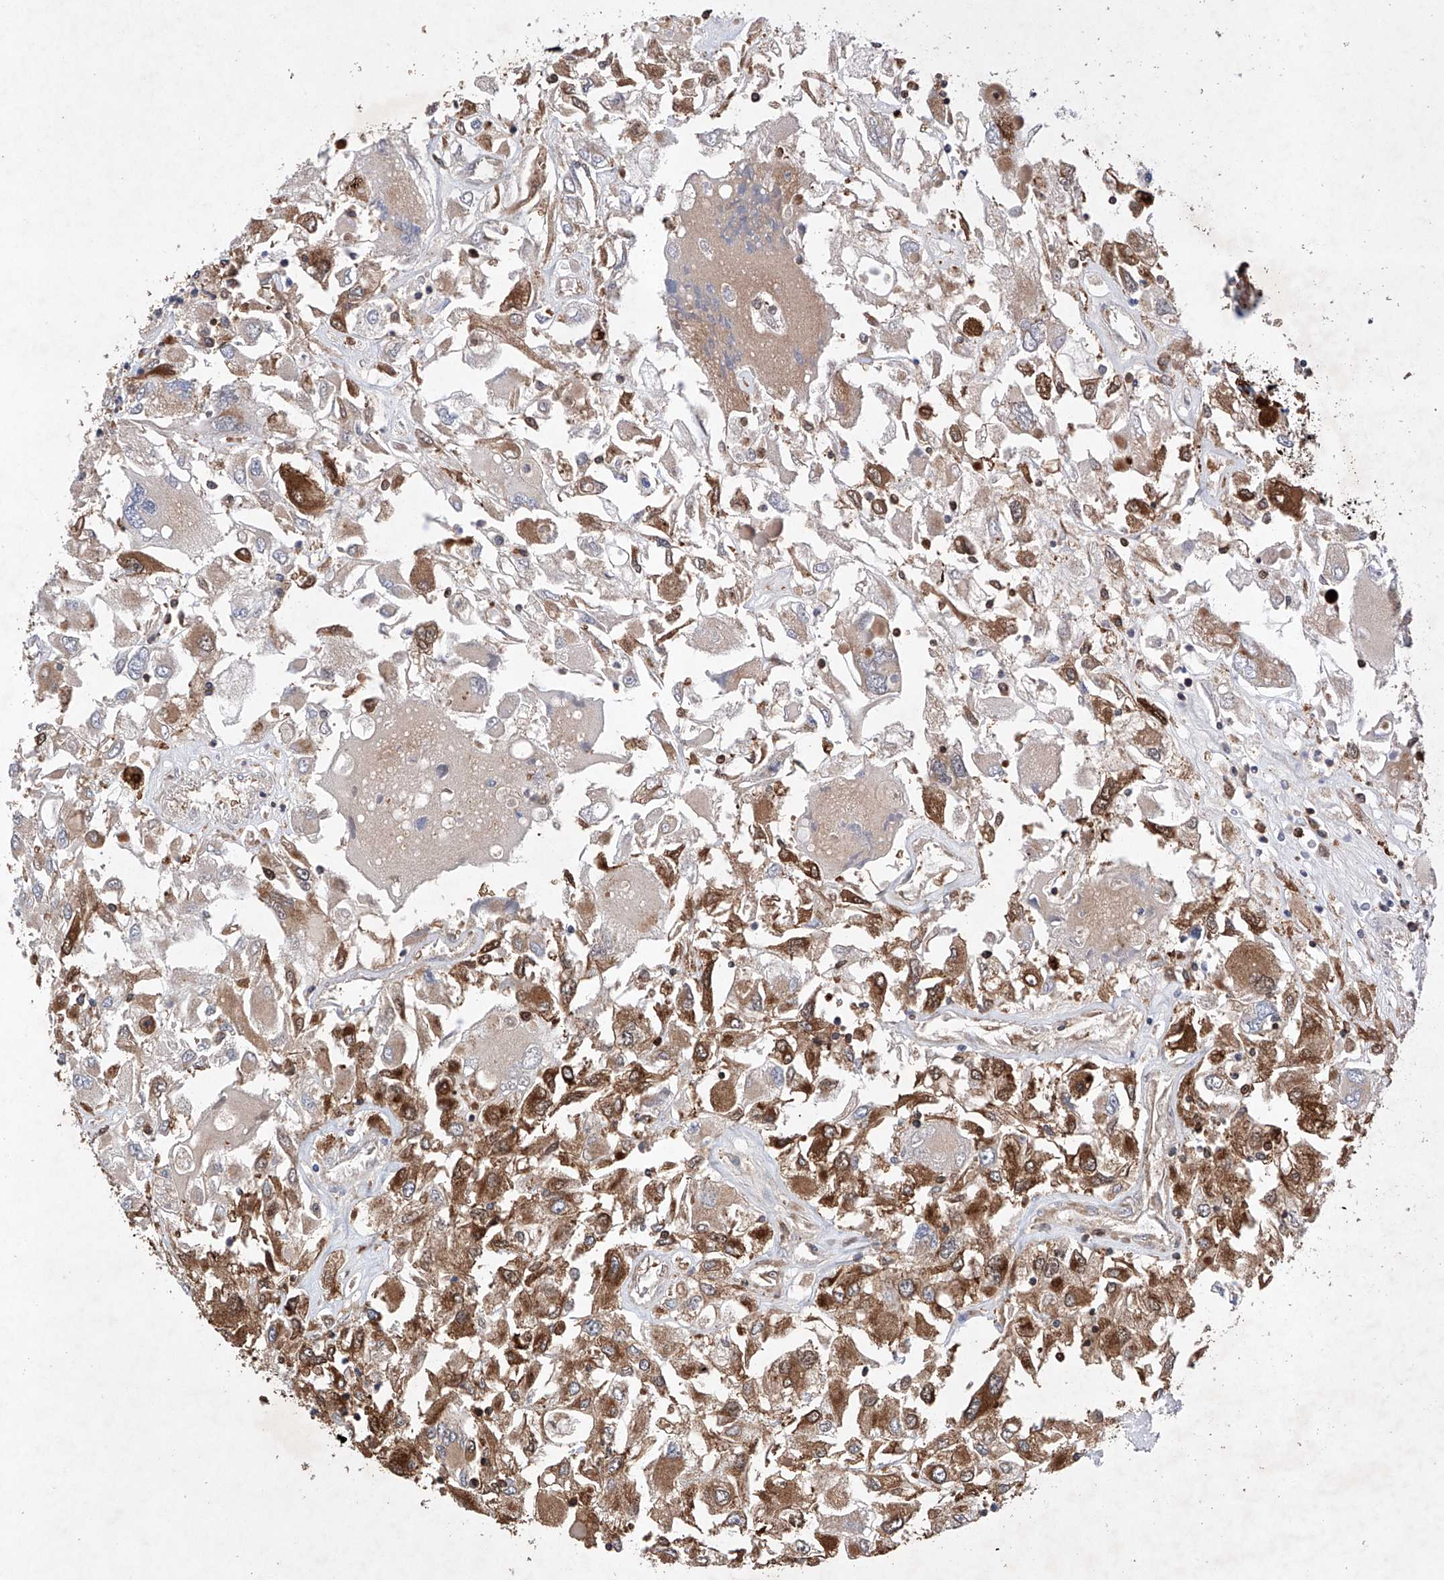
{"staining": {"intensity": "moderate", "quantity": ">75%", "location": "cytoplasmic/membranous"}, "tissue": "renal cancer", "cell_type": "Tumor cells", "image_type": "cancer", "snomed": [{"axis": "morphology", "description": "Adenocarcinoma, NOS"}, {"axis": "topography", "description": "Kidney"}], "caption": "DAB (3,3'-diaminobenzidine) immunohistochemical staining of renal cancer demonstrates moderate cytoplasmic/membranous protein positivity in approximately >75% of tumor cells. (brown staining indicates protein expression, while blue staining denotes nuclei).", "gene": "TIMM23", "patient": {"sex": "female", "age": 52}}